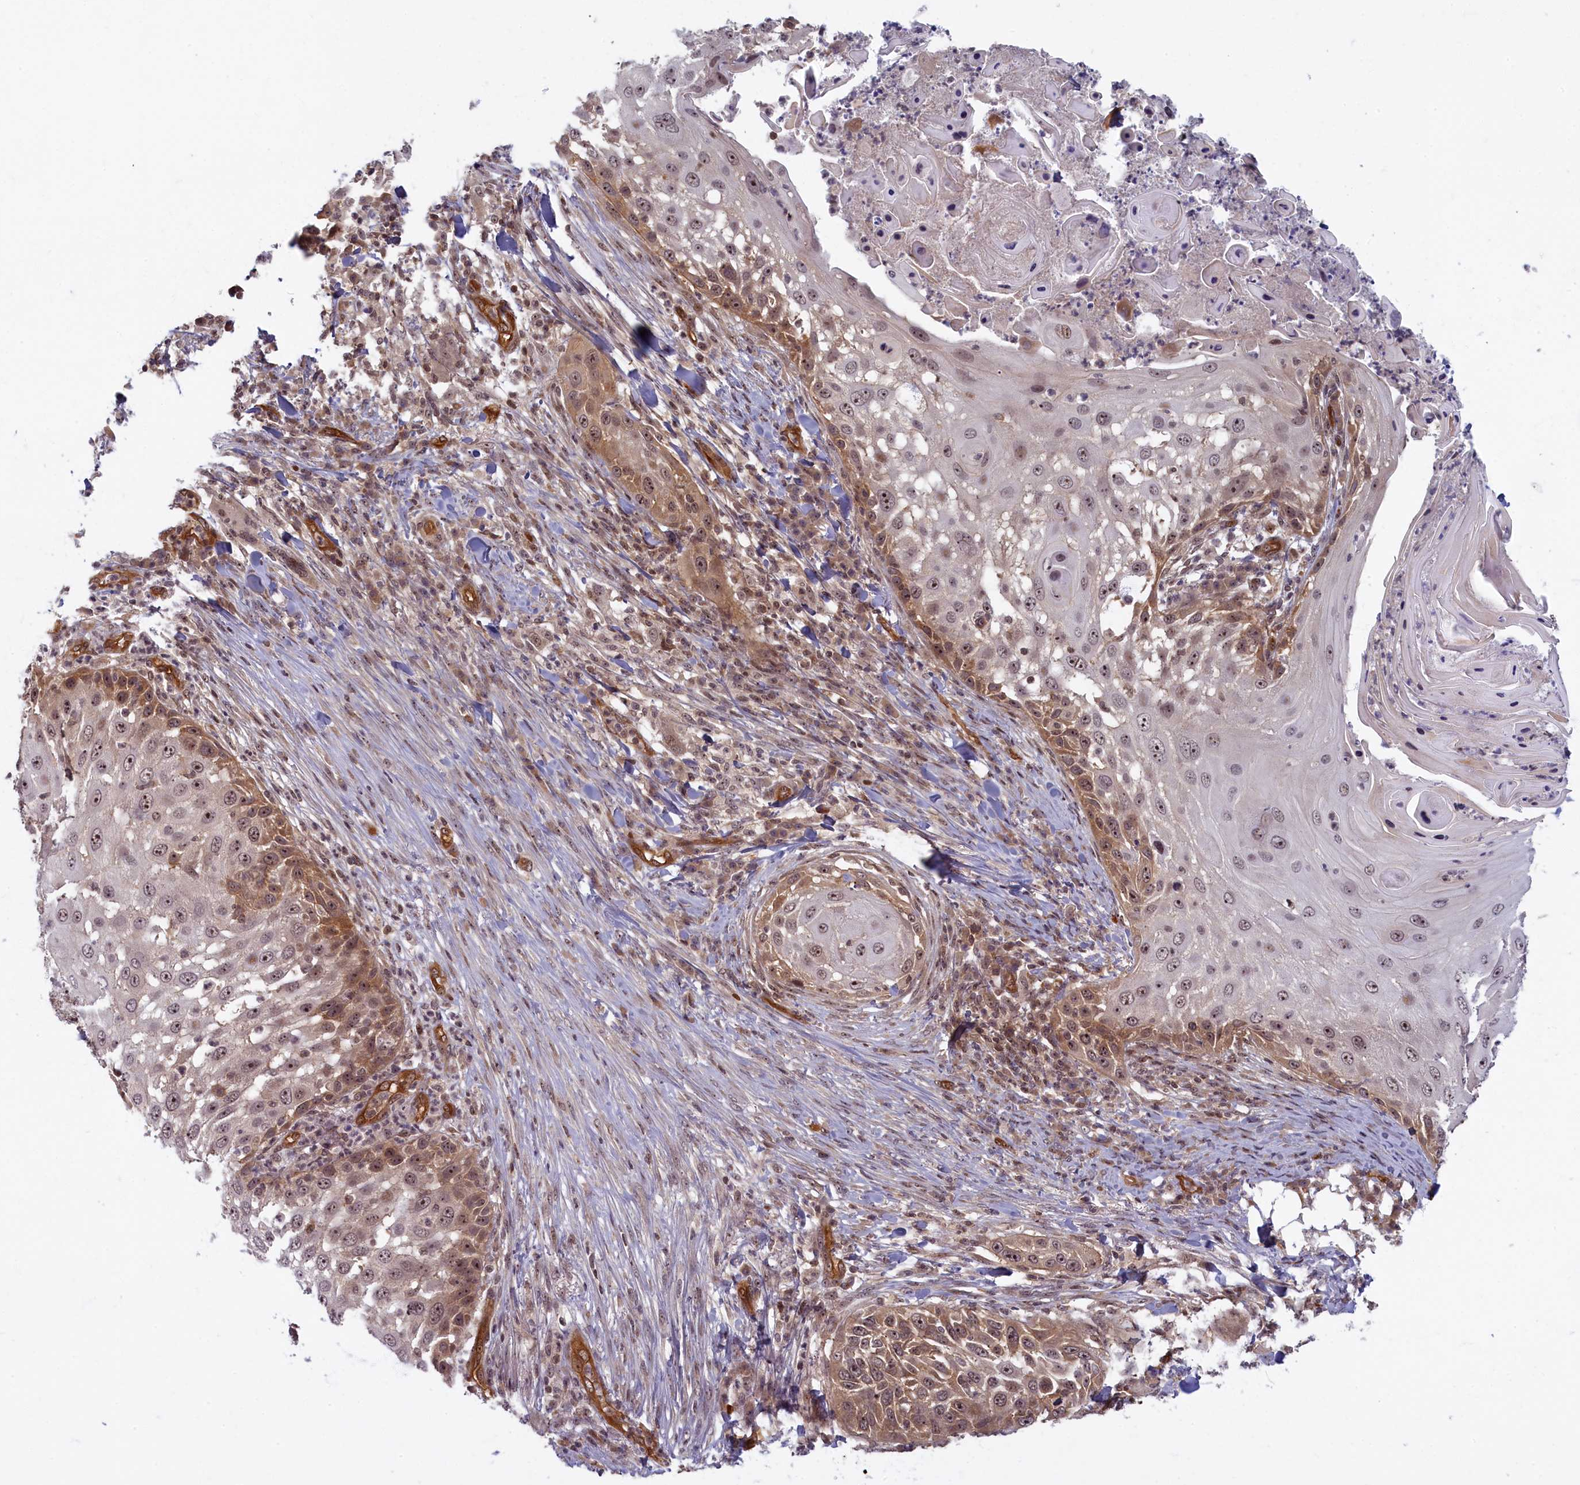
{"staining": {"intensity": "moderate", "quantity": "<25%", "location": "cytoplasmic/membranous,nuclear"}, "tissue": "skin cancer", "cell_type": "Tumor cells", "image_type": "cancer", "snomed": [{"axis": "morphology", "description": "Squamous cell carcinoma, NOS"}, {"axis": "topography", "description": "Skin"}], "caption": "Skin squamous cell carcinoma was stained to show a protein in brown. There is low levels of moderate cytoplasmic/membranous and nuclear expression in about <25% of tumor cells. (DAB IHC with brightfield microscopy, high magnification).", "gene": "SNRK", "patient": {"sex": "female", "age": 44}}